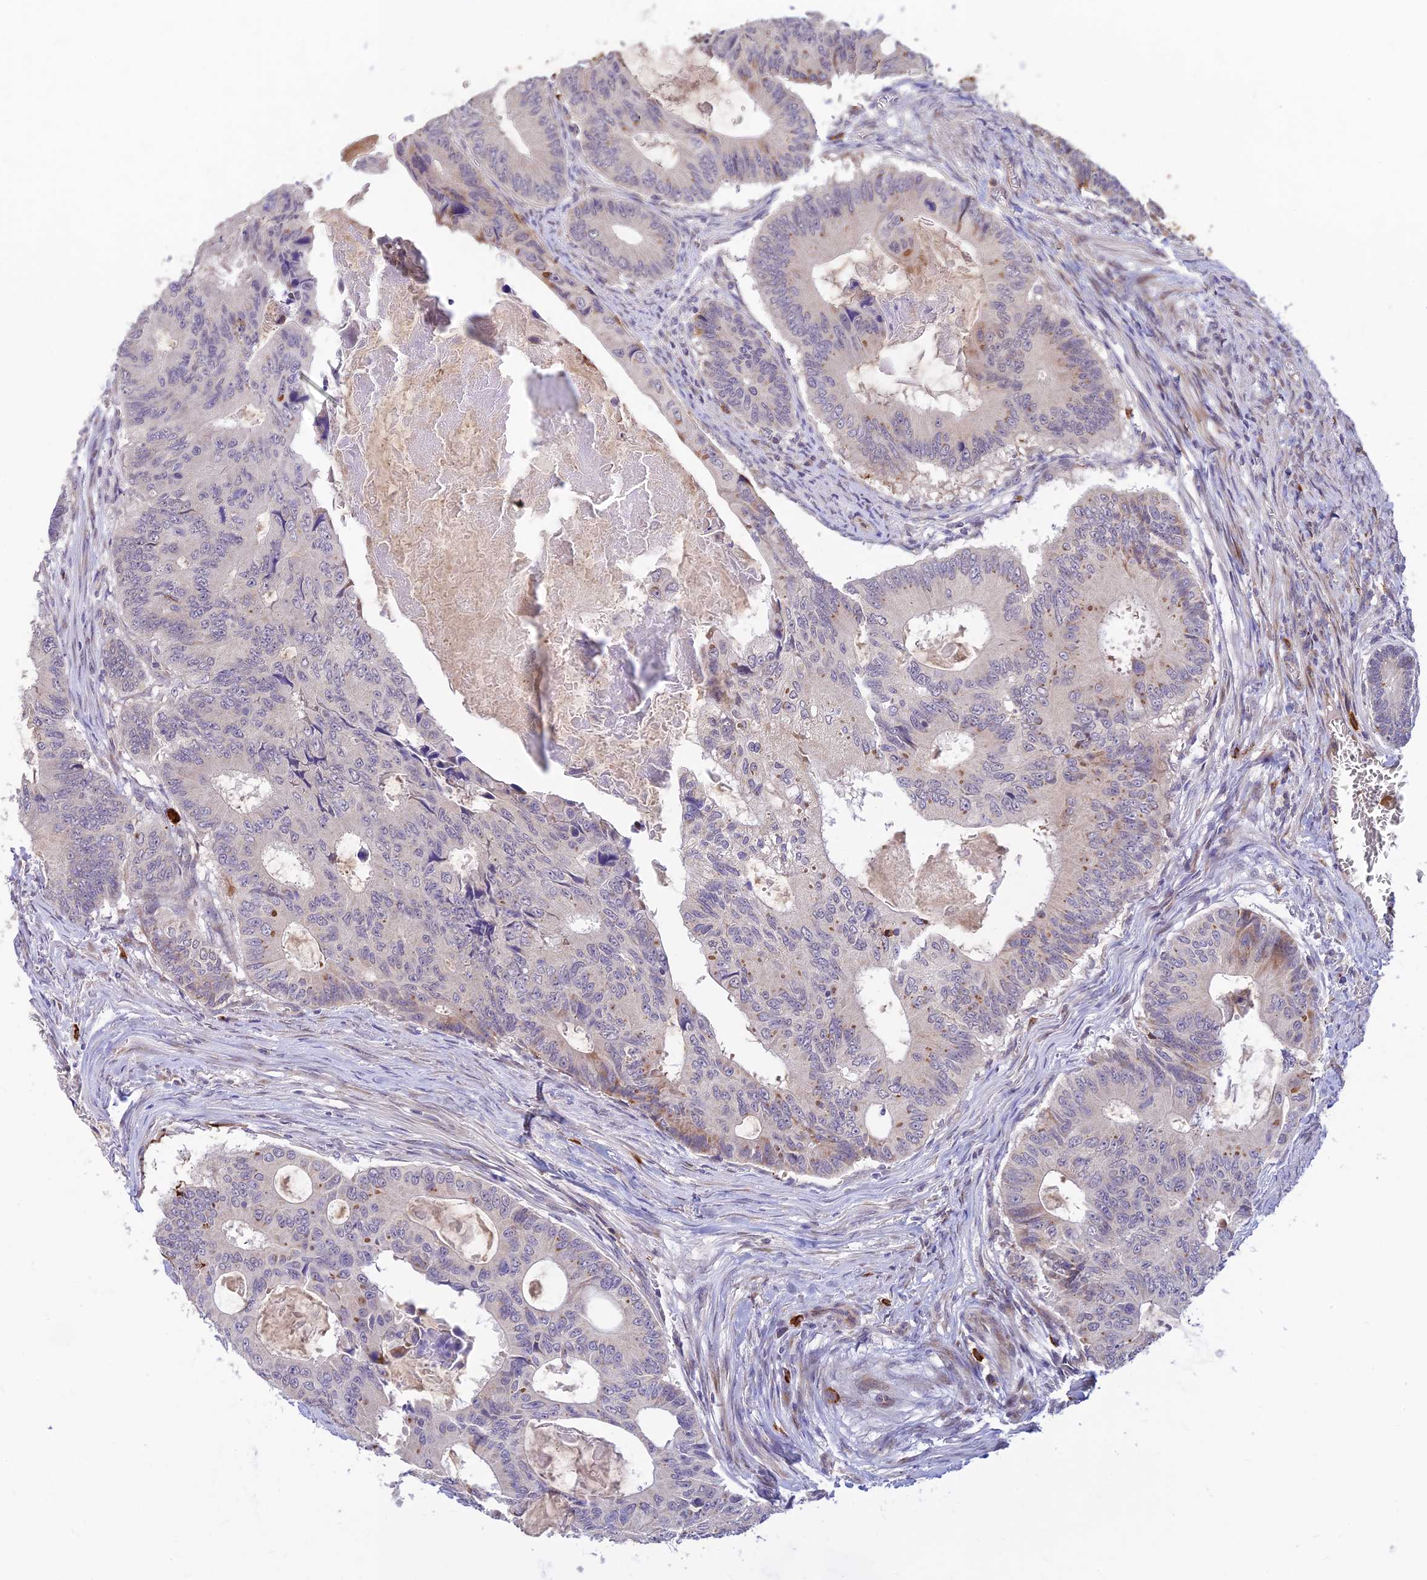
{"staining": {"intensity": "moderate", "quantity": "<25%", "location": "cytoplasmic/membranous"}, "tissue": "colorectal cancer", "cell_type": "Tumor cells", "image_type": "cancer", "snomed": [{"axis": "morphology", "description": "Adenocarcinoma, NOS"}, {"axis": "topography", "description": "Colon"}], "caption": "Brown immunohistochemical staining in colorectal adenocarcinoma demonstrates moderate cytoplasmic/membranous staining in approximately <25% of tumor cells.", "gene": "ASPDH", "patient": {"sex": "male", "age": 85}}